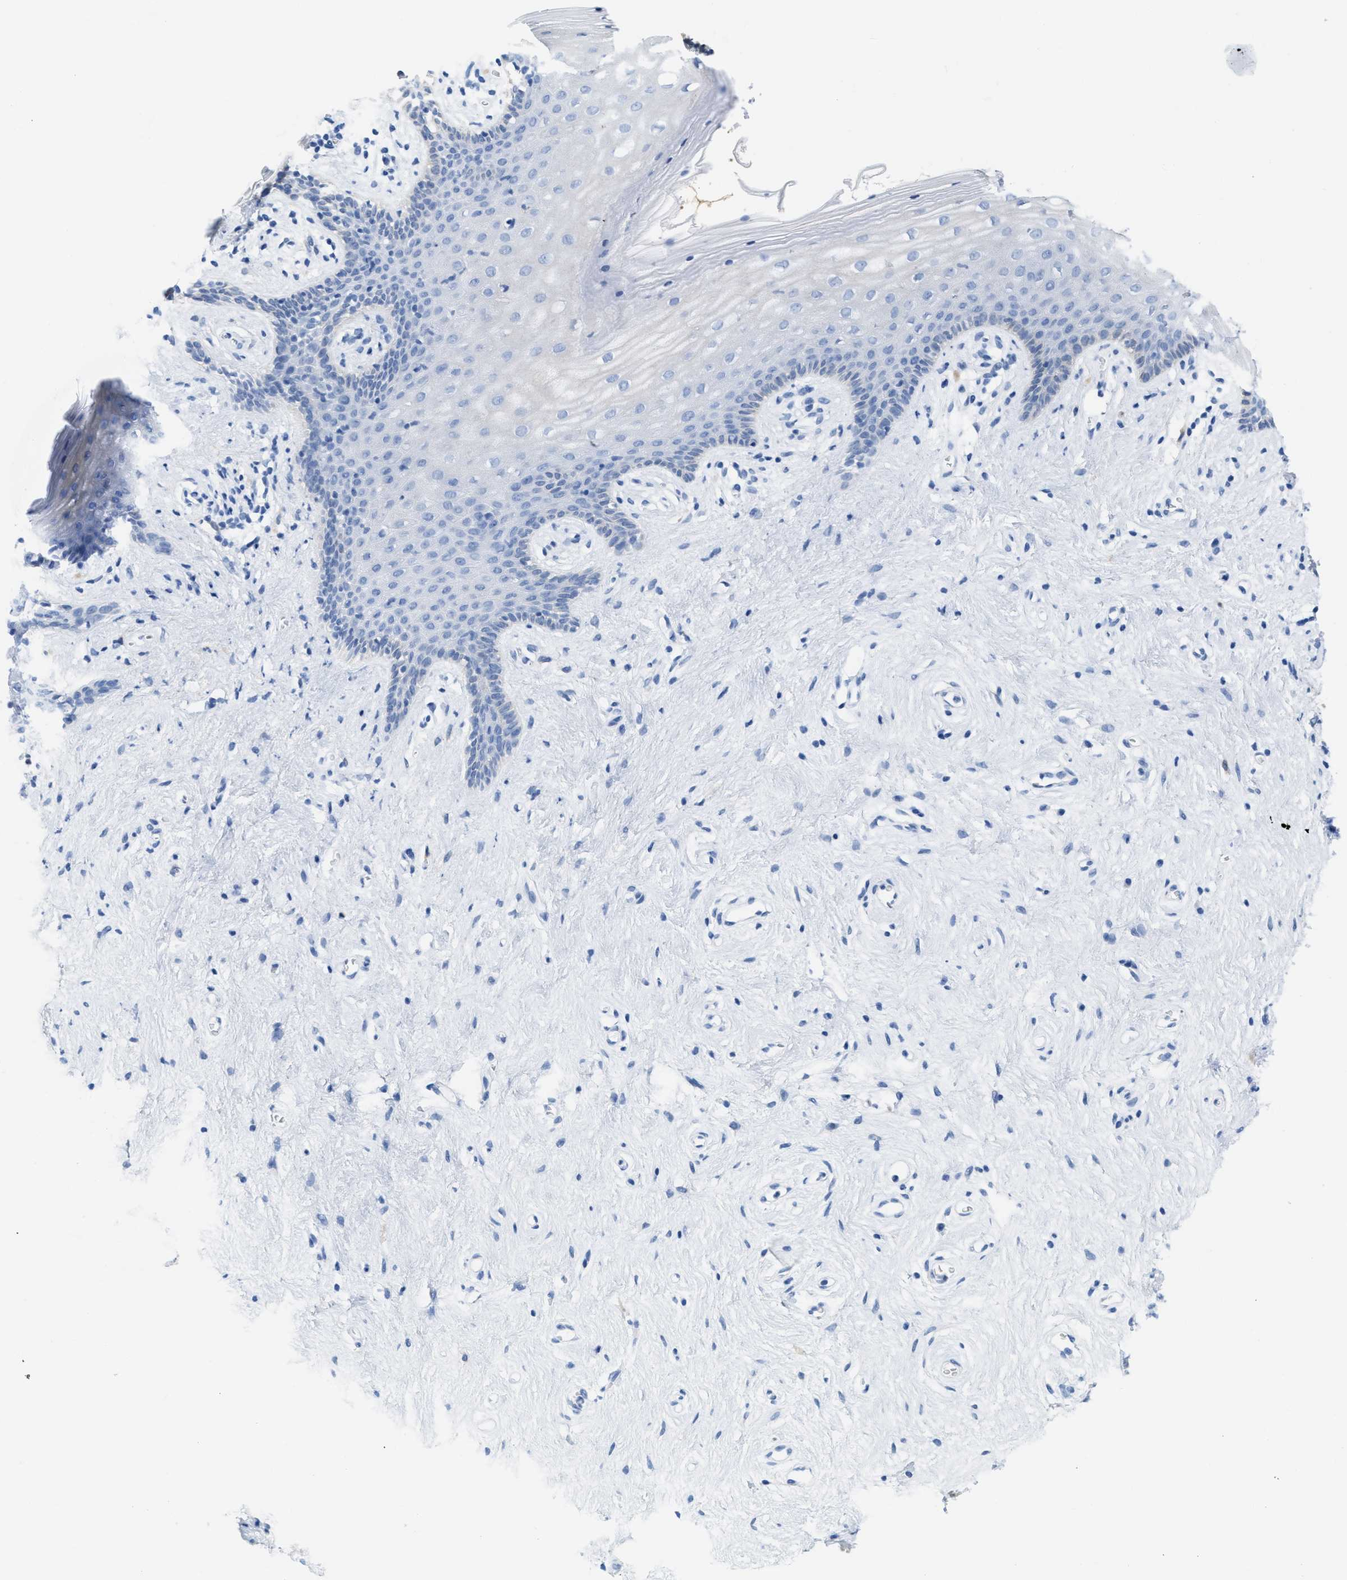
{"staining": {"intensity": "negative", "quantity": "none", "location": "none"}, "tissue": "vagina", "cell_type": "Squamous epithelial cells", "image_type": "normal", "snomed": [{"axis": "morphology", "description": "Normal tissue, NOS"}, {"axis": "topography", "description": "Vagina"}], "caption": "This image is of normal vagina stained with immunohistochemistry to label a protein in brown with the nuclei are counter-stained blue. There is no expression in squamous epithelial cells.", "gene": "ASGR1", "patient": {"sex": "female", "age": 44}}